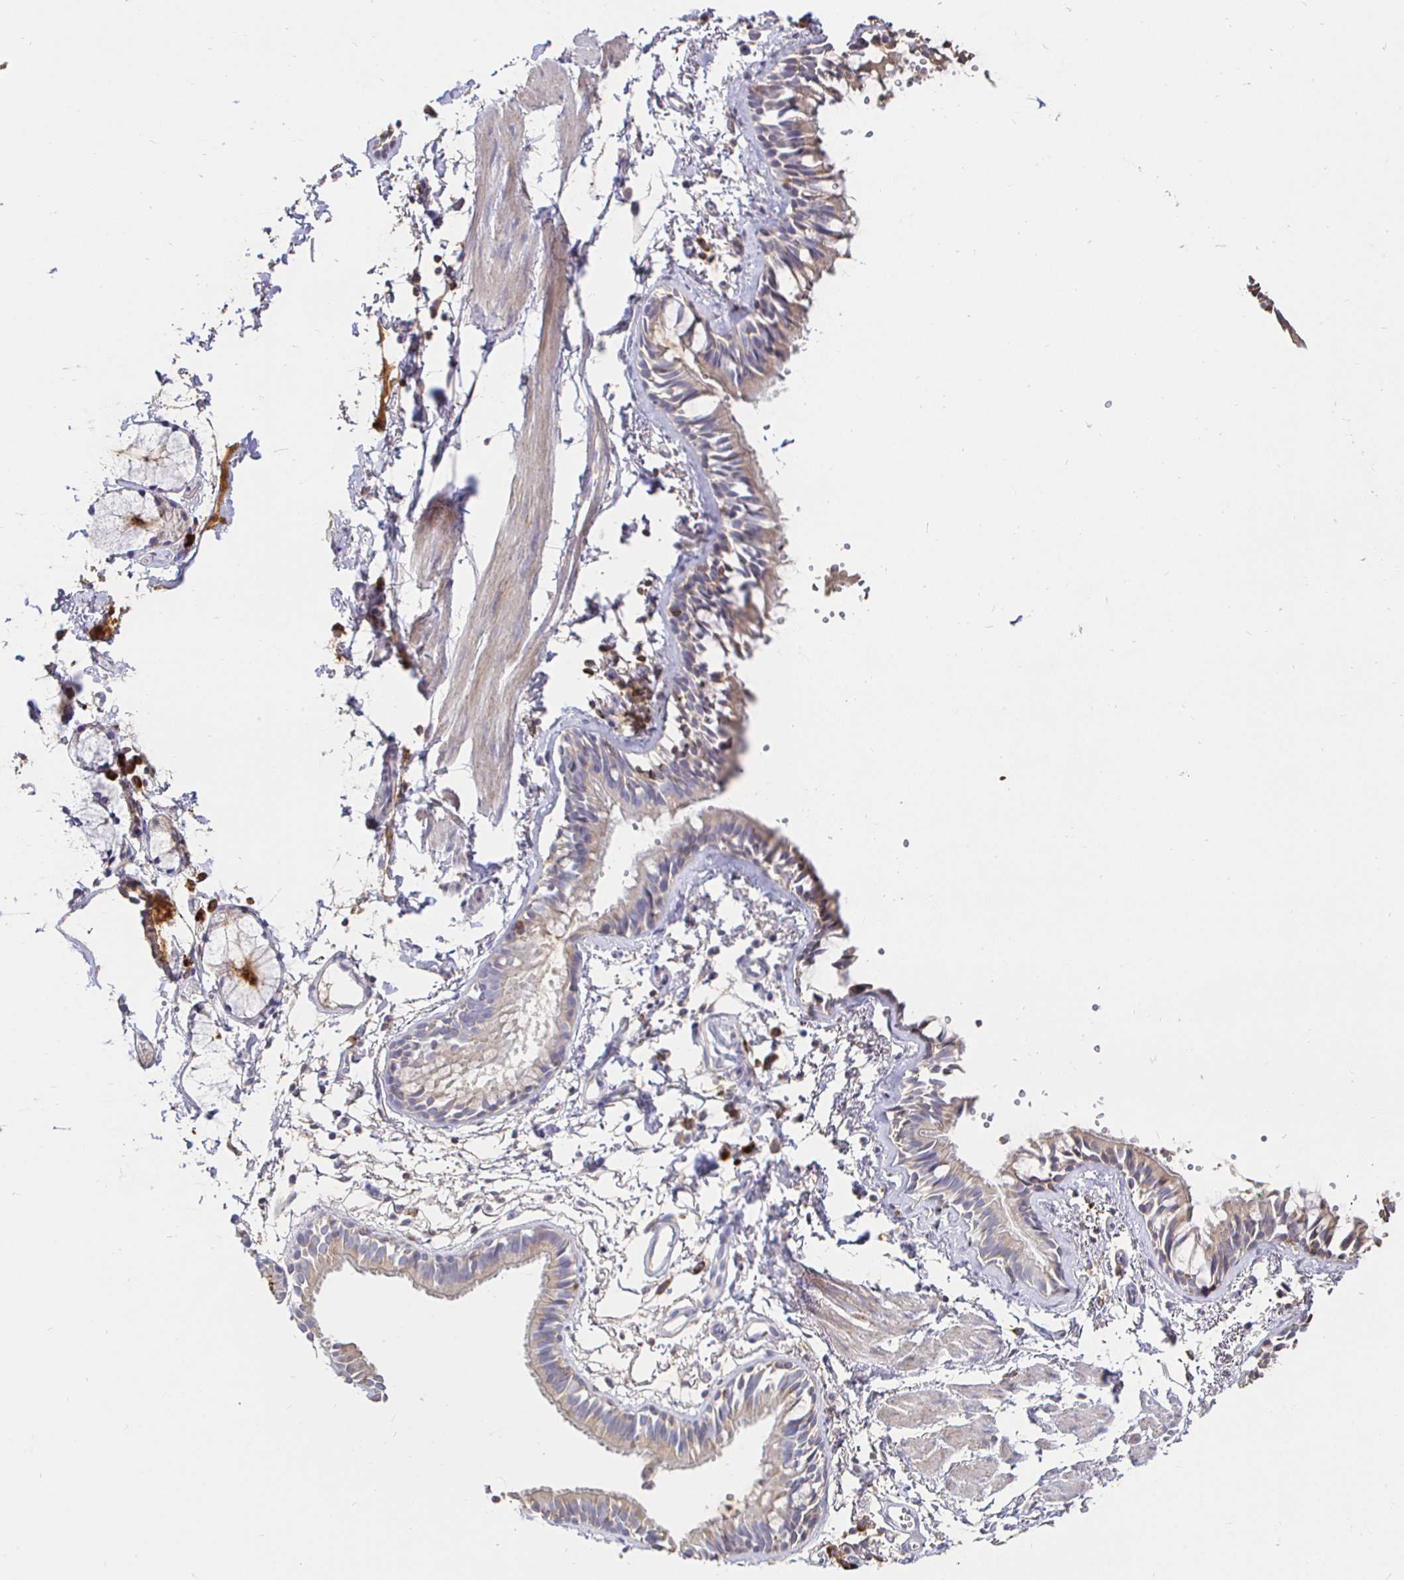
{"staining": {"intensity": "weak", "quantity": "25%-75%", "location": "cytoplasmic/membranous"}, "tissue": "bronchus", "cell_type": "Respiratory epithelial cells", "image_type": "normal", "snomed": [{"axis": "morphology", "description": "Normal tissue, NOS"}, {"axis": "topography", "description": "Bronchus"}], "caption": "Bronchus stained for a protein (brown) demonstrates weak cytoplasmic/membranous positive expression in about 25%-75% of respiratory epithelial cells.", "gene": "CXCR3", "patient": {"sex": "female", "age": 59}}